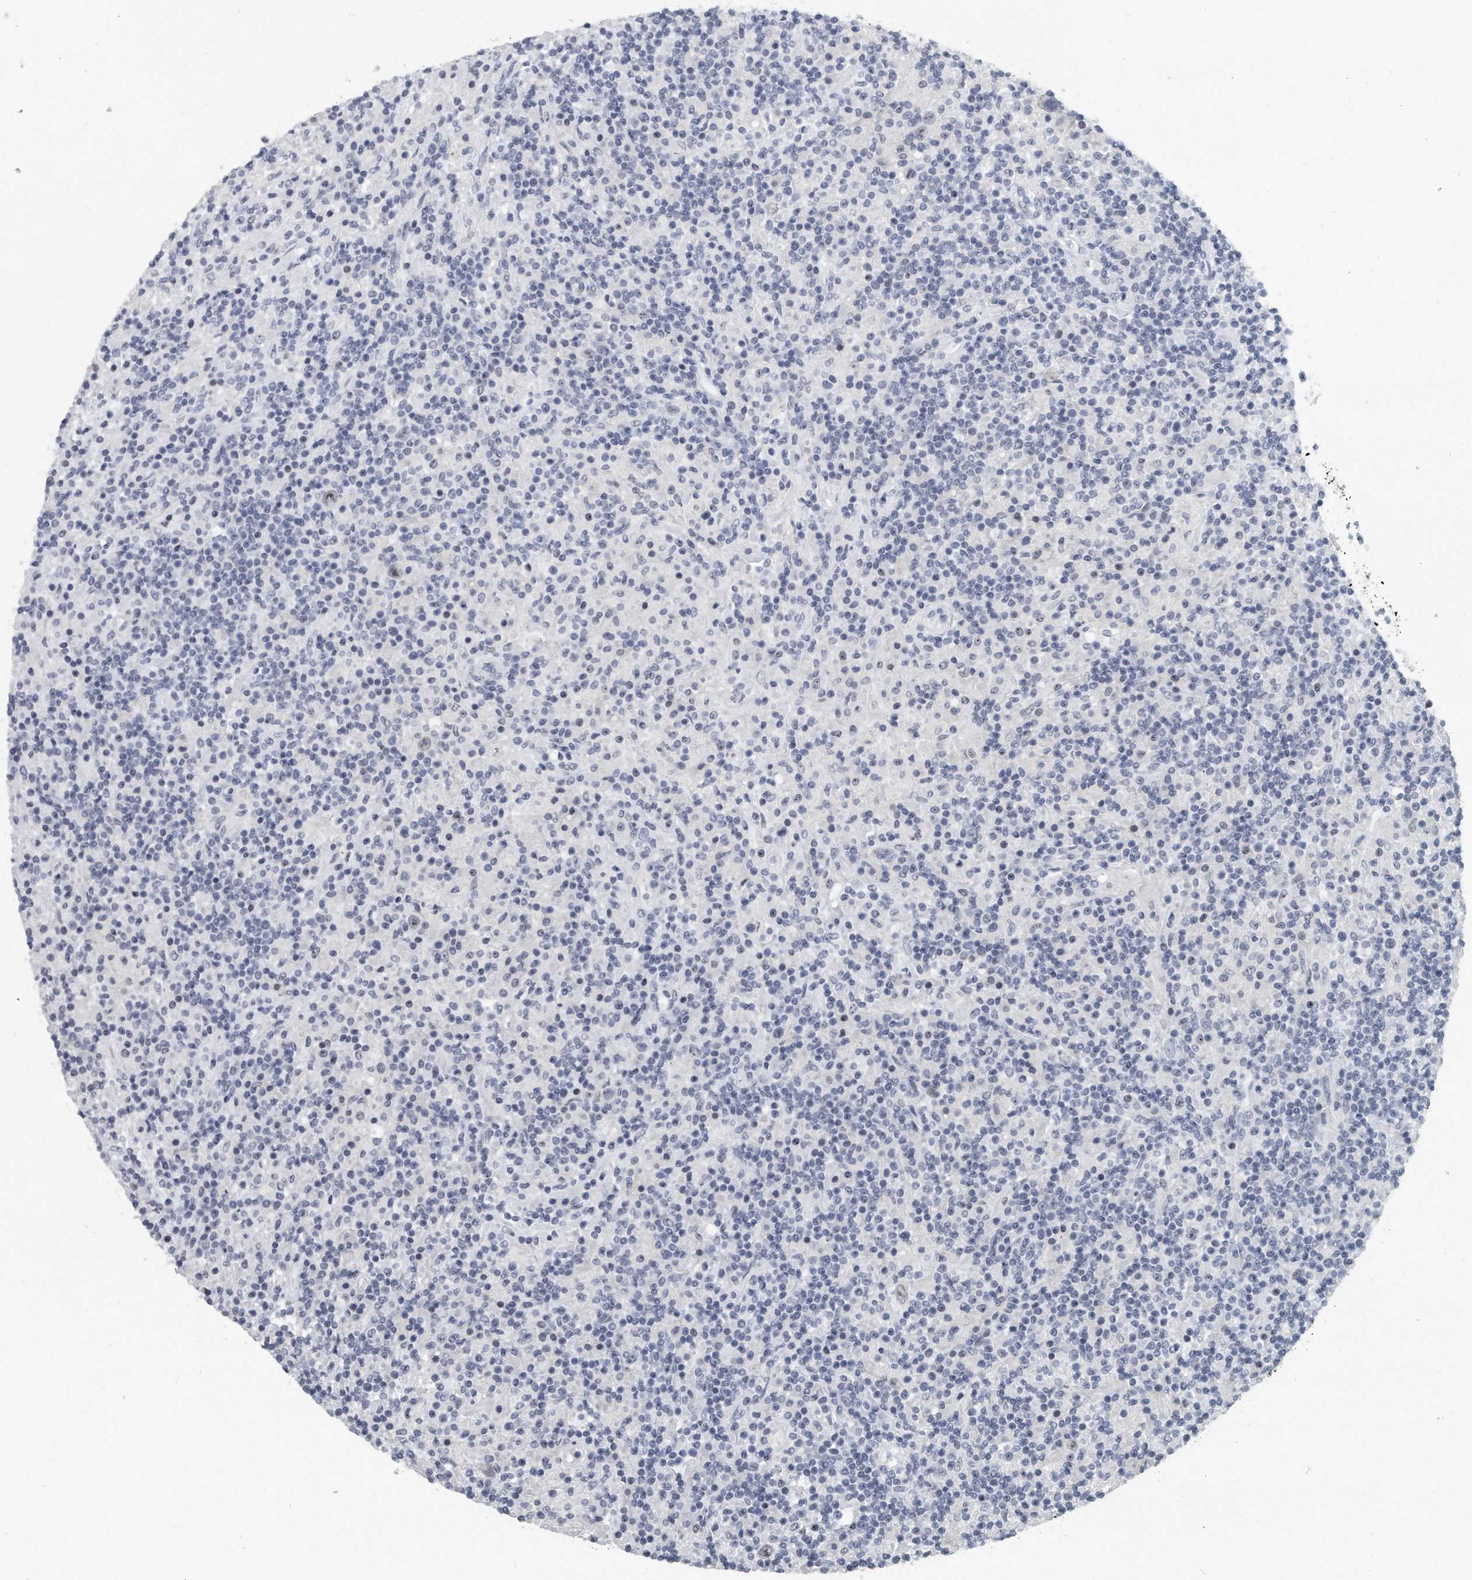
{"staining": {"intensity": "negative", "quantity": "none", "location": "none"}, "tissue": "lymphoma", "cell_type": "Tumor cells", "image_type": "cancer", "snomed": [{"axis": "morphology", "description": "Hodgkin's disease, NOS"}, {"axis": "topography", "description": "Lymph node"}], "caption": "Lymphoma was stained to show a protein in brown. There is no significant positivity in tumor cells.", "gene": "TFCP2L1", "patient": {"sex": "male", "age": 70}}